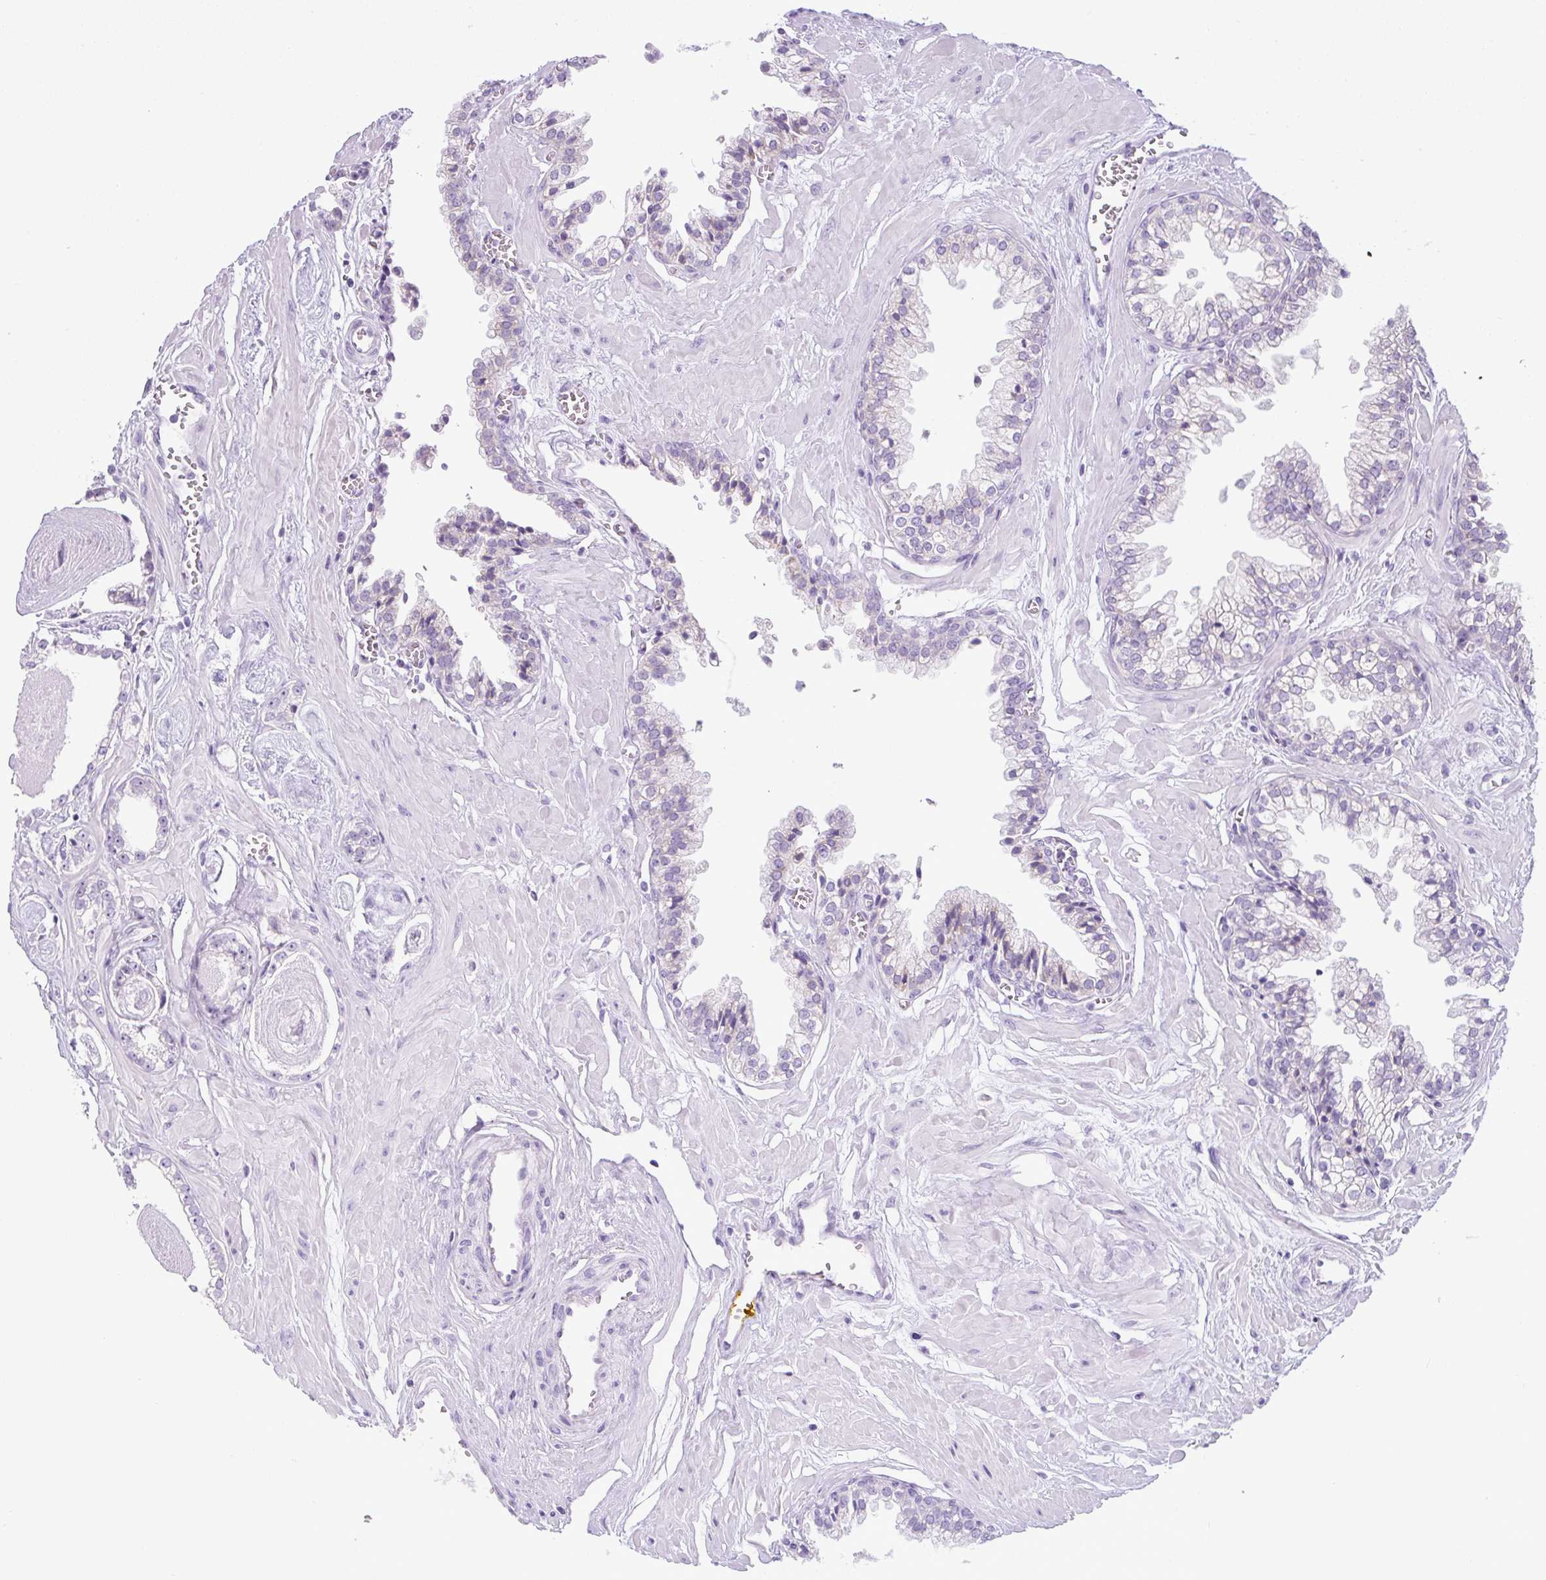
{"staining": {"intensity": "negative", "quantity": "none", "location": "none"}, "tissue": "prostate cancer", "cell_type": "Tumor cells", "image_type": "cancer", "snomed": [{"axis": "morphology", "description": "Adenocarcinoma, Low grade"}, {"axis": "topography", "description": "Prostate"}], "caption": "A photomicrograph of human prostate adenocarcinoma (low-grade) is negative for staining in tumor cells.", "gene": "ADAMTS19", "patient": {"sex": "male", "age": 60}}